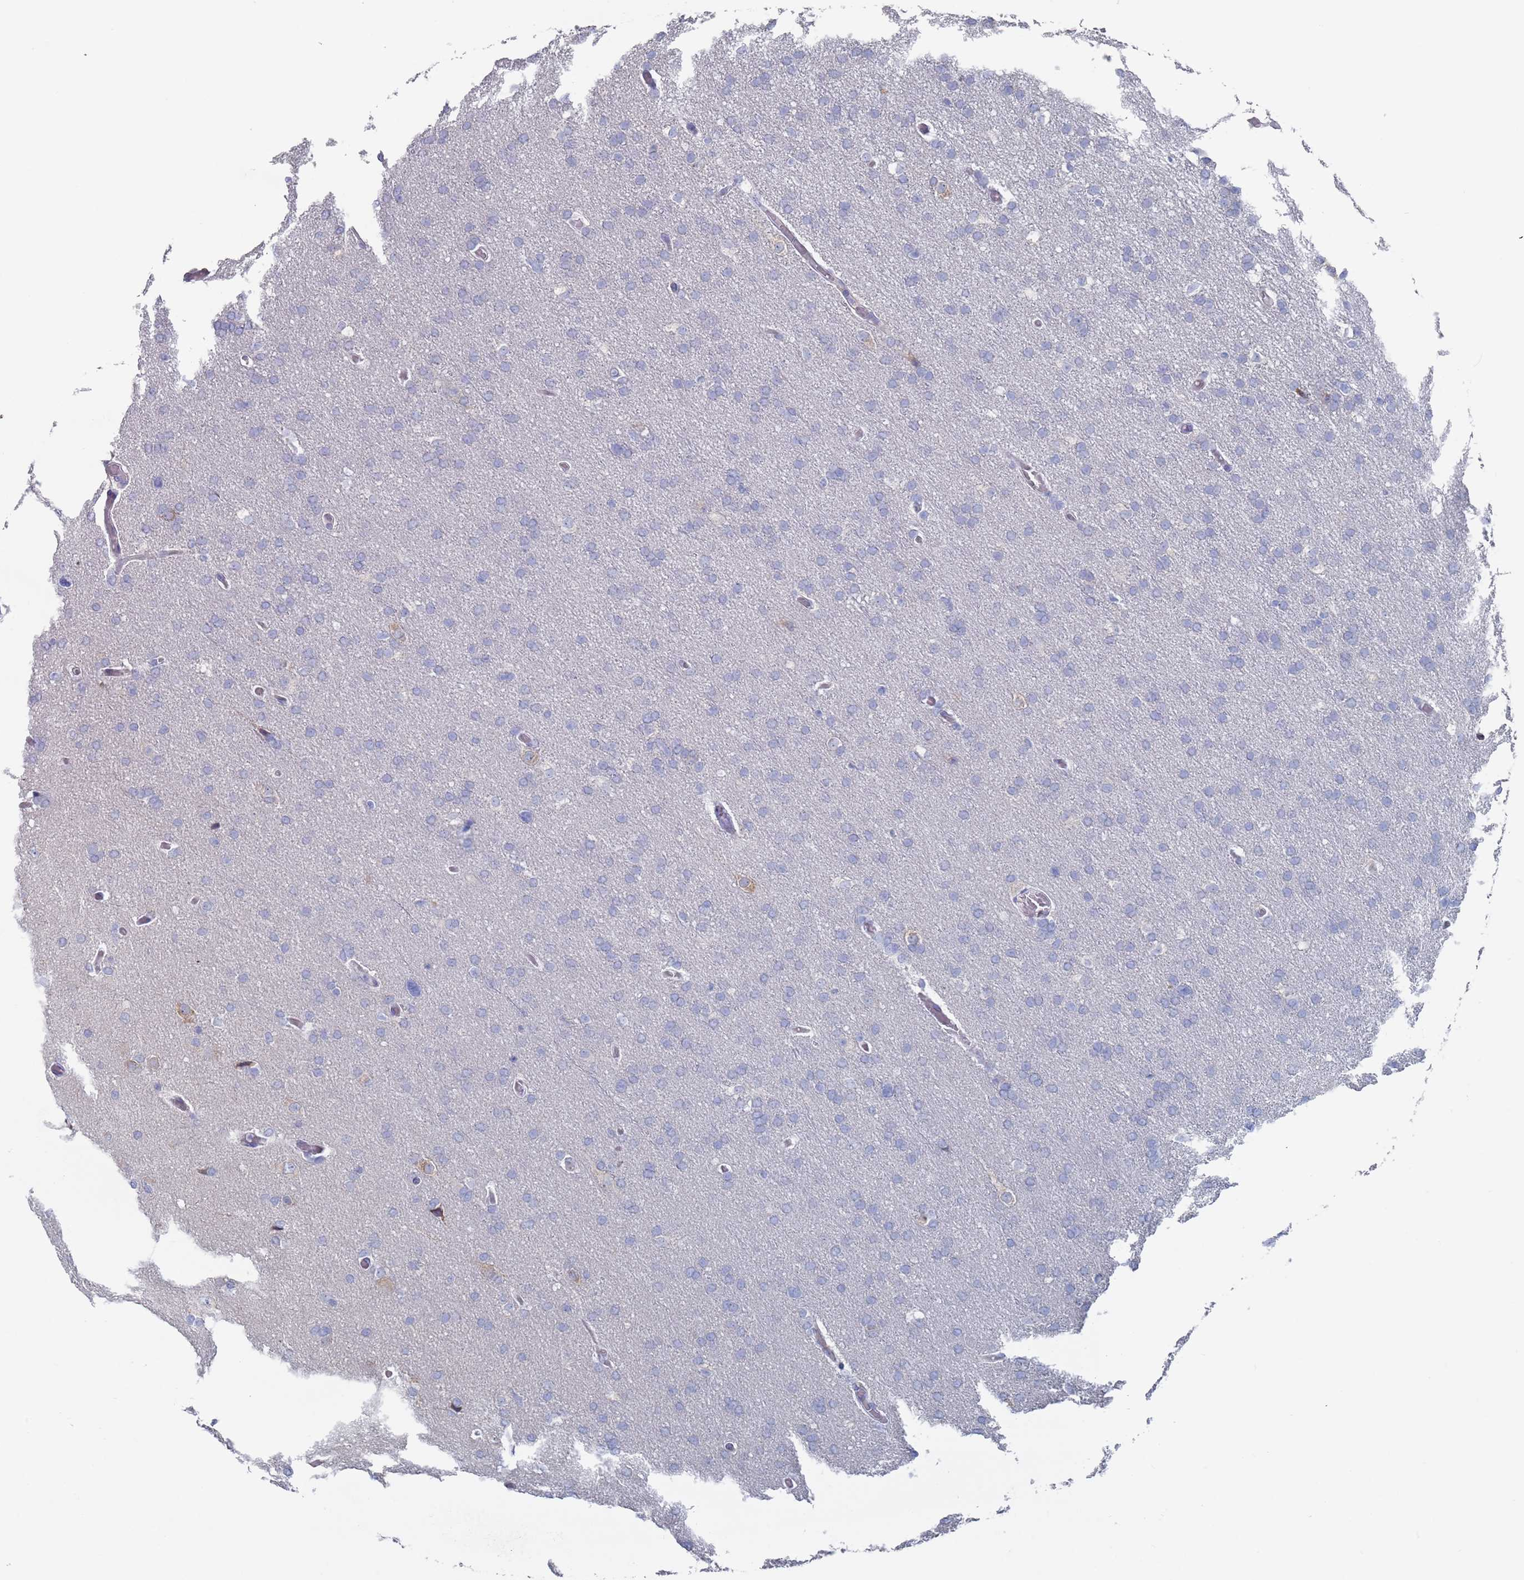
{"staining": {"intensity": "negative", "quantity": "none", "location": "none"}, "tissue": "glioma", "cell_type": "Tumor cells", "image_type": "cancer", "snomed": [{"axis": "morphology", "description": "Glioma, malignant, High grade"}, {"axis": "topography", "description": "Cerebral cortex"}], "caption": "DAB (3,3'-diaminobenzidine) immunohistochemical staining of human malignant glioma (high-grade) demonstrates no significant positivity in tumor cells.", "gene": "MAT1A", "patient": {"sex": "female", "age": 36}}